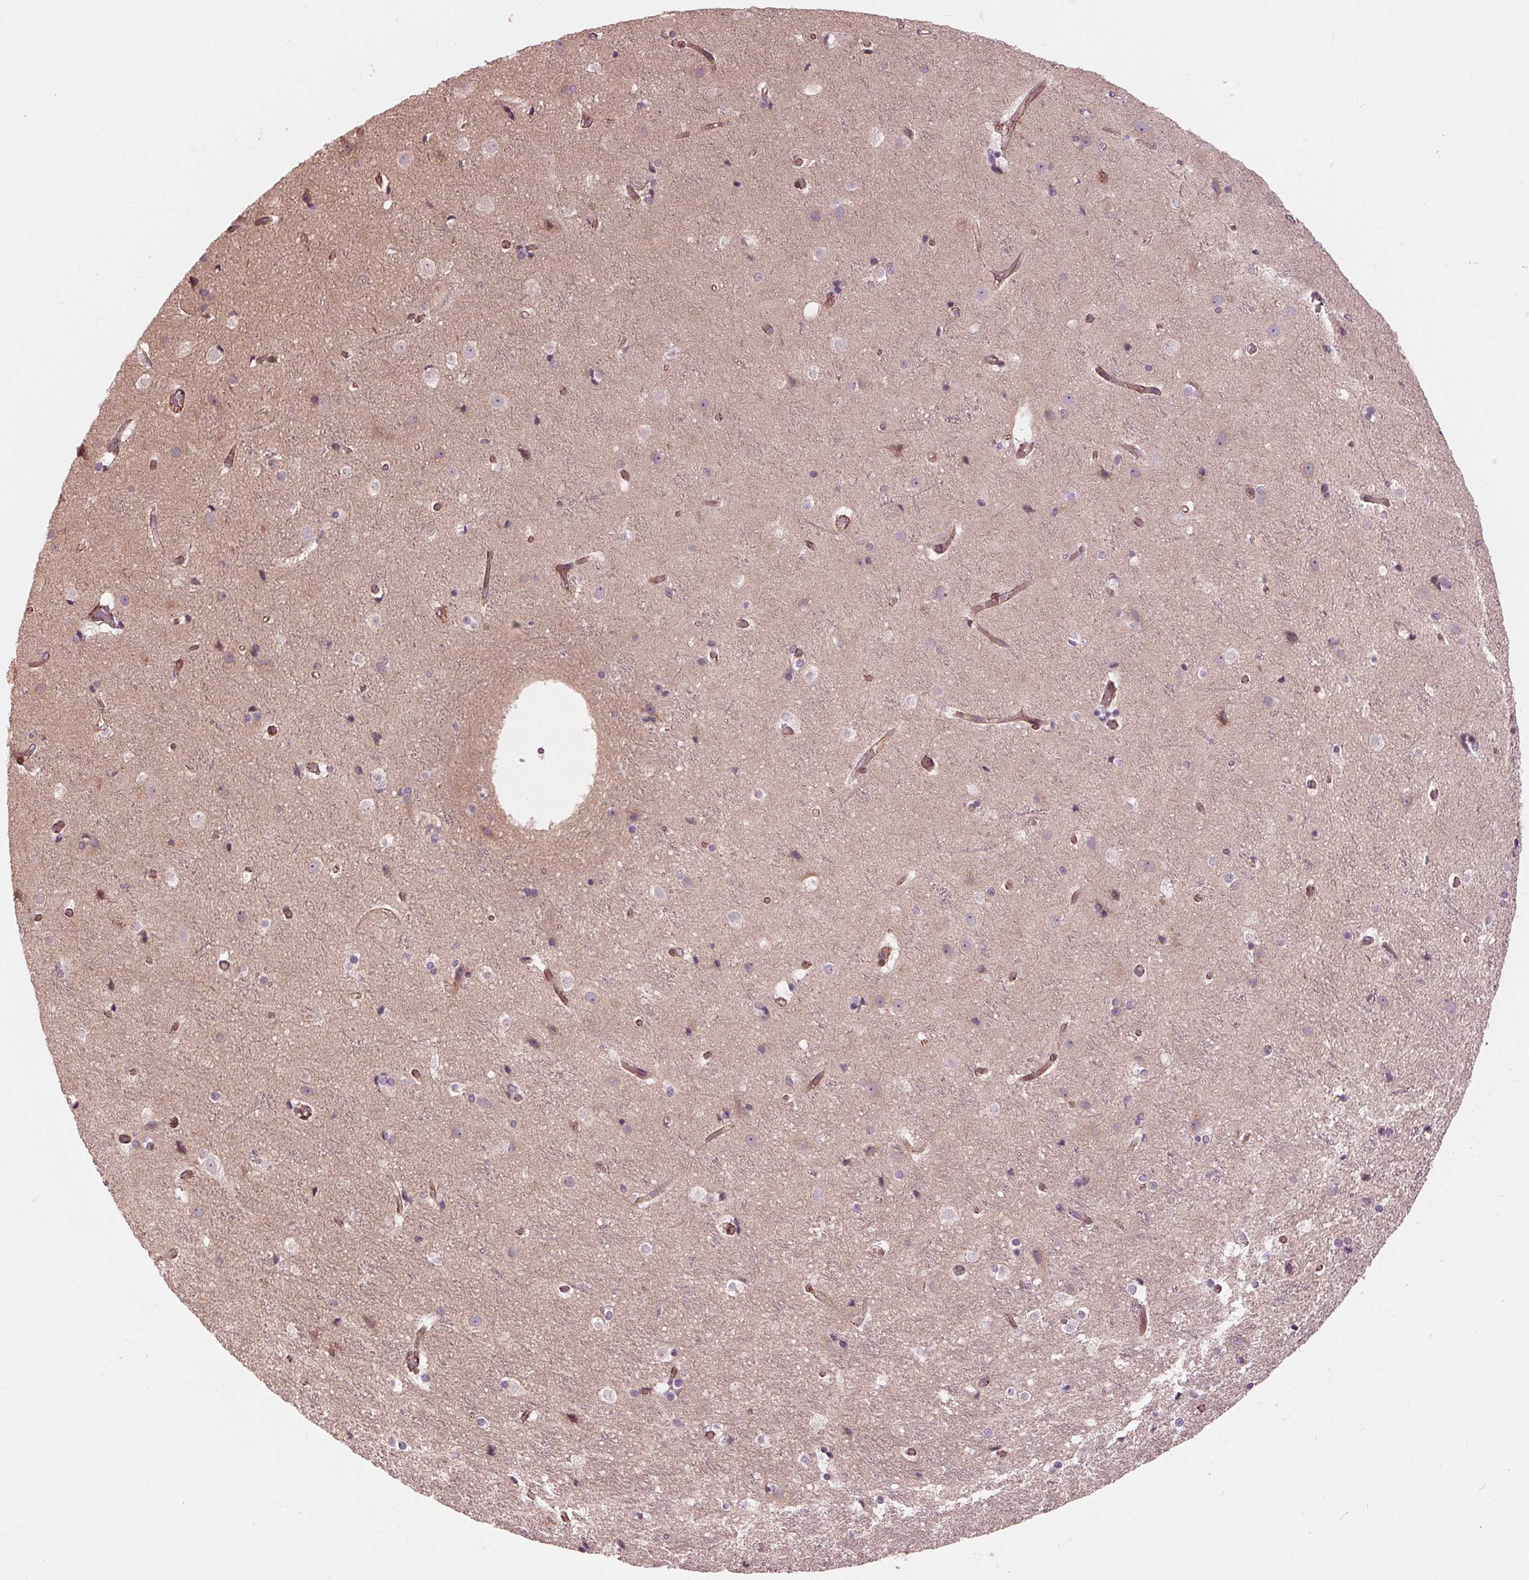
{"staining": {"intensity": "weak", "quantity": ">75%", "location": "cytoplasmic/membranous"}, "tissue": "cerebral cortex", "cell_type": "Endothelial cells", "image_type": "normal", "snomed": [{"axis": "morphology", "description": "Normal tissue, NOS"}, {"axis": "topography", "description": "Cerebral cortex"}], "caption": "Cerebral cortex stained with IHC reveals weak cytoplasmic/membranous positivity in approximately >75% of endothelial cells. (Brightfield microscopy of DAB IHC at high magnification).", "gene": "TXNIP", "patient": {"sex": "female", "age": 52}}